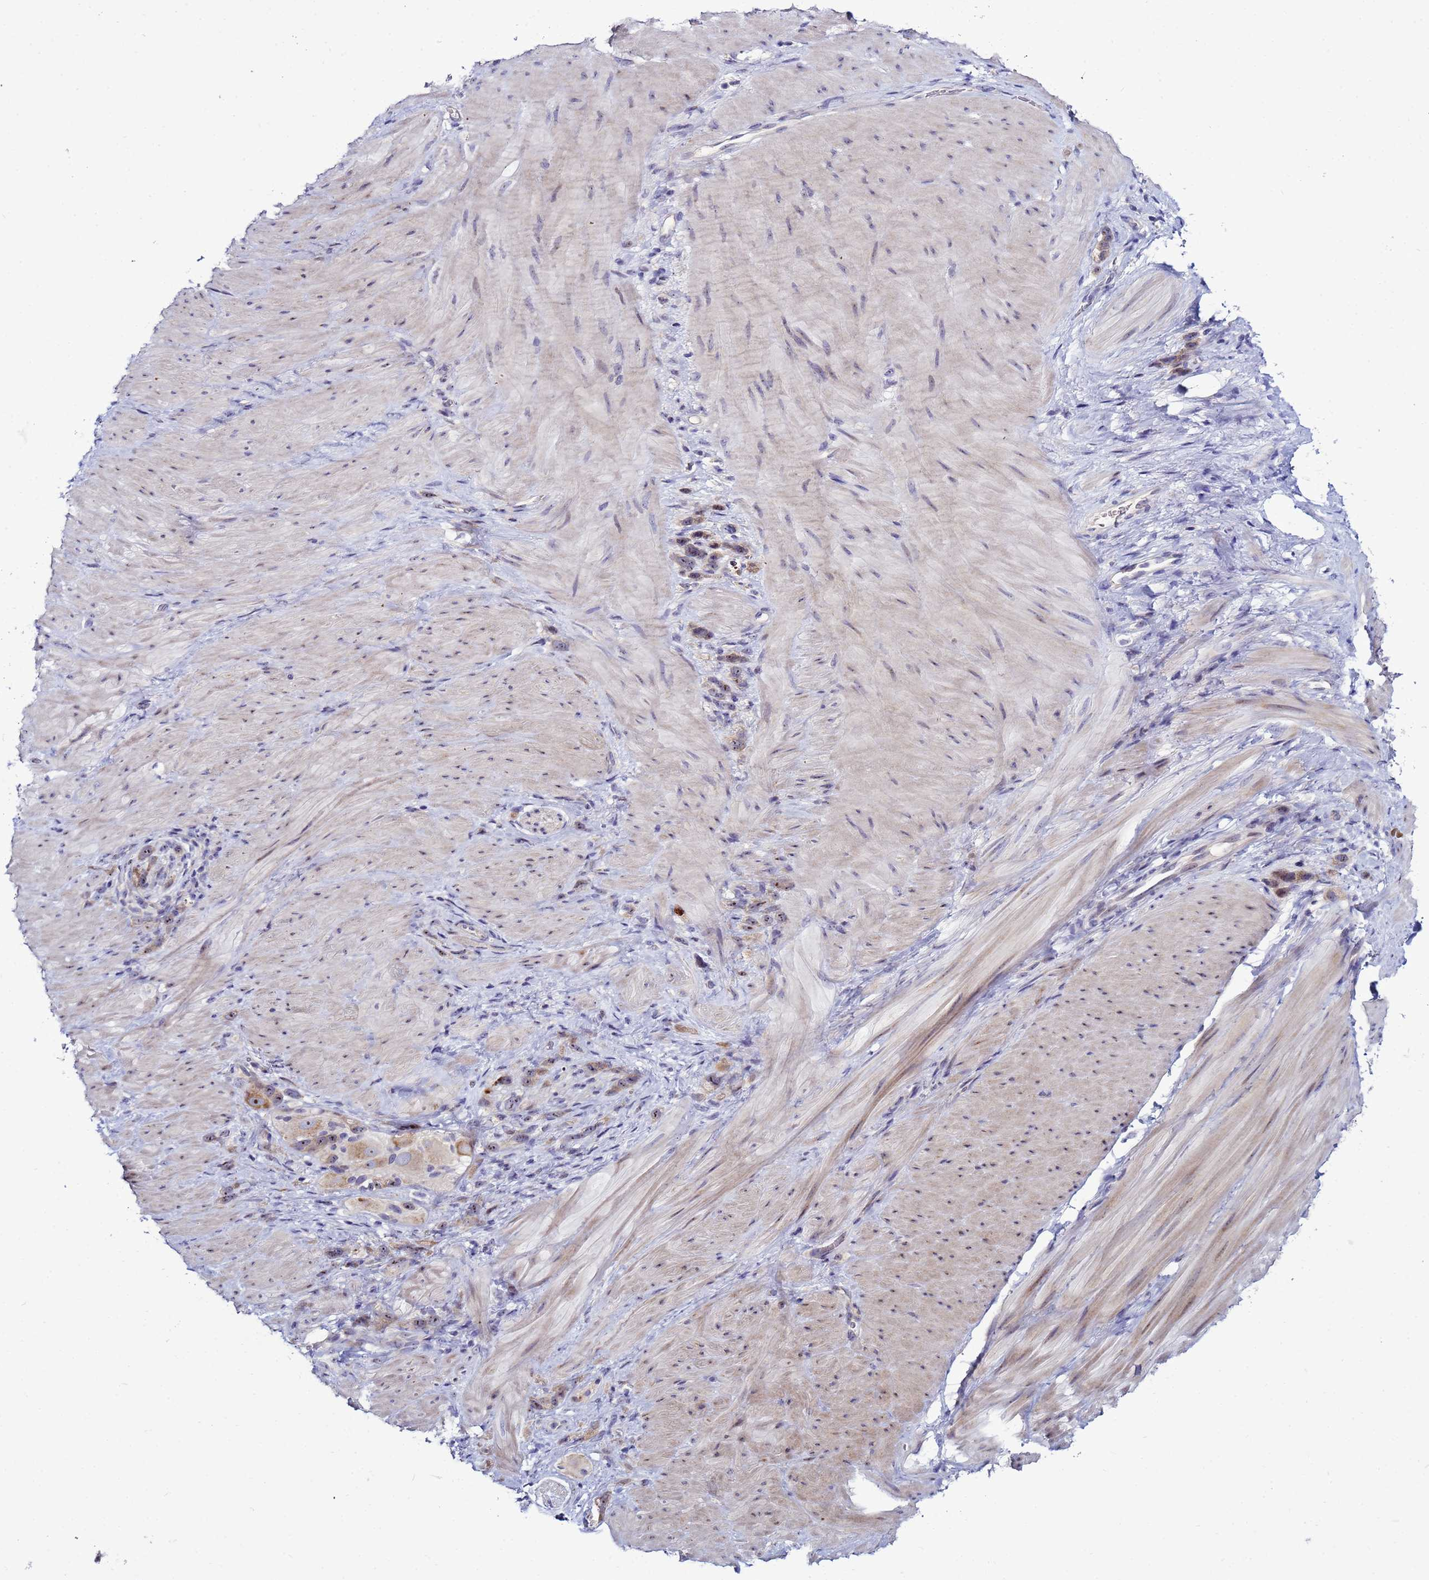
{"staining": {"intensity": "moderate", "quantity": ">75%", "location": "cytoplasmic/membranous,nuclear"}, "tissue": "stomach cancer", "cell_type": "Tumor cells", "image_type": "cancer", "snomed": [{"axis": "morphology", "description": "Adenocarcinoma, NOS"}, {"axis": "topography", "description": "Stomach"}], "caption": "Protein staining by immunohistochemistry (IHC) demonstrates moderate cytoplasmic/membranous and nuclear positivity in about >75% of tumor cells in adenocarcinoma (stomach).", "gene": "NOL8", "patient": {"sex": "female", "age": 65}}